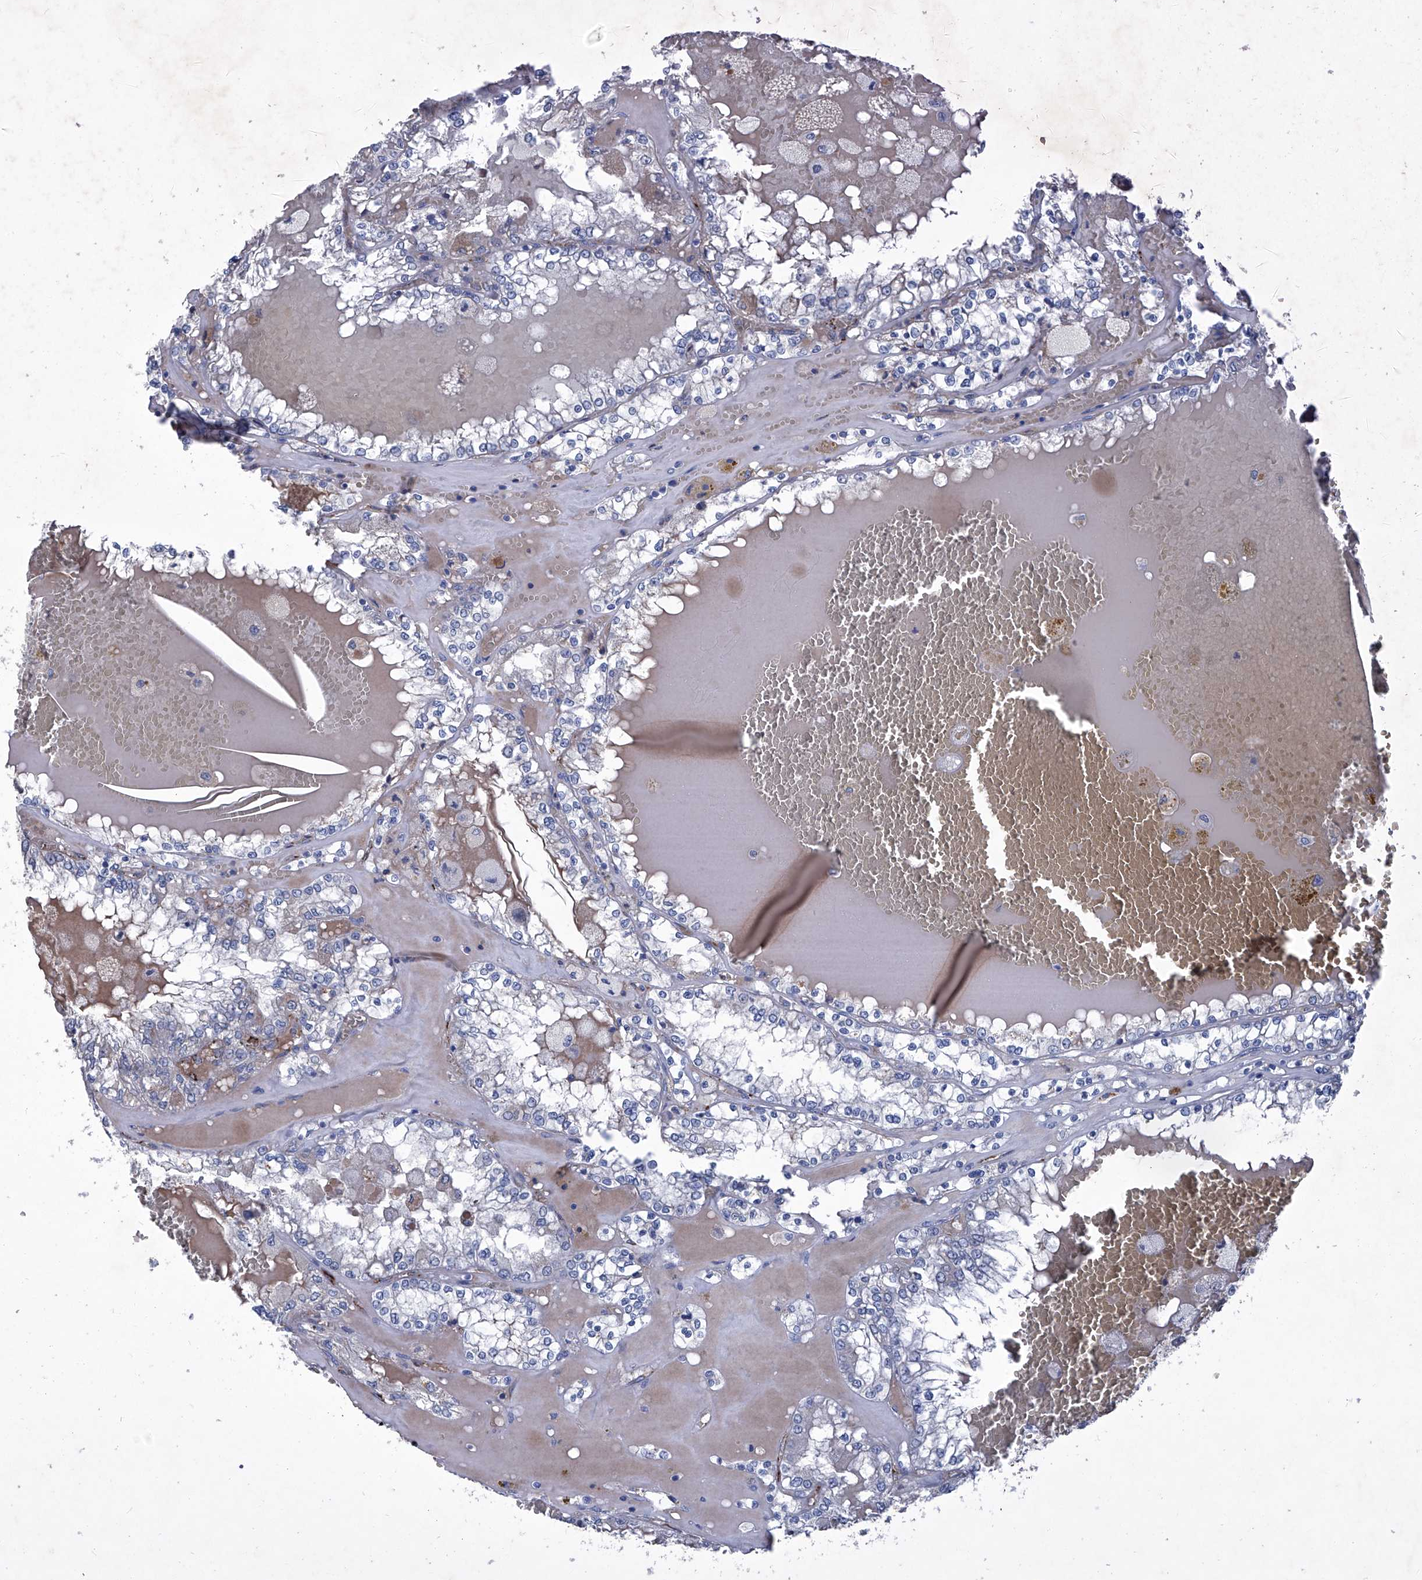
{"staining": {"intensity": "negative", "quantity": "none", "location": "none"}, "tissue": "renal cancer", "cell_type": "Tumor cells", "image_type": "cancer", "snomed": [{"axis": "morphology", "description": "Adenocarcinoma, NOS"}, {"axis": "topography", "description": "Kidney"}], "caption": "This is a image of IHC staining of renal cancer (adenocarcinoma), which shows no expression in tumor cells.", "gene": "MTARC1", "patient": {"sex": "female", "age": 56}}